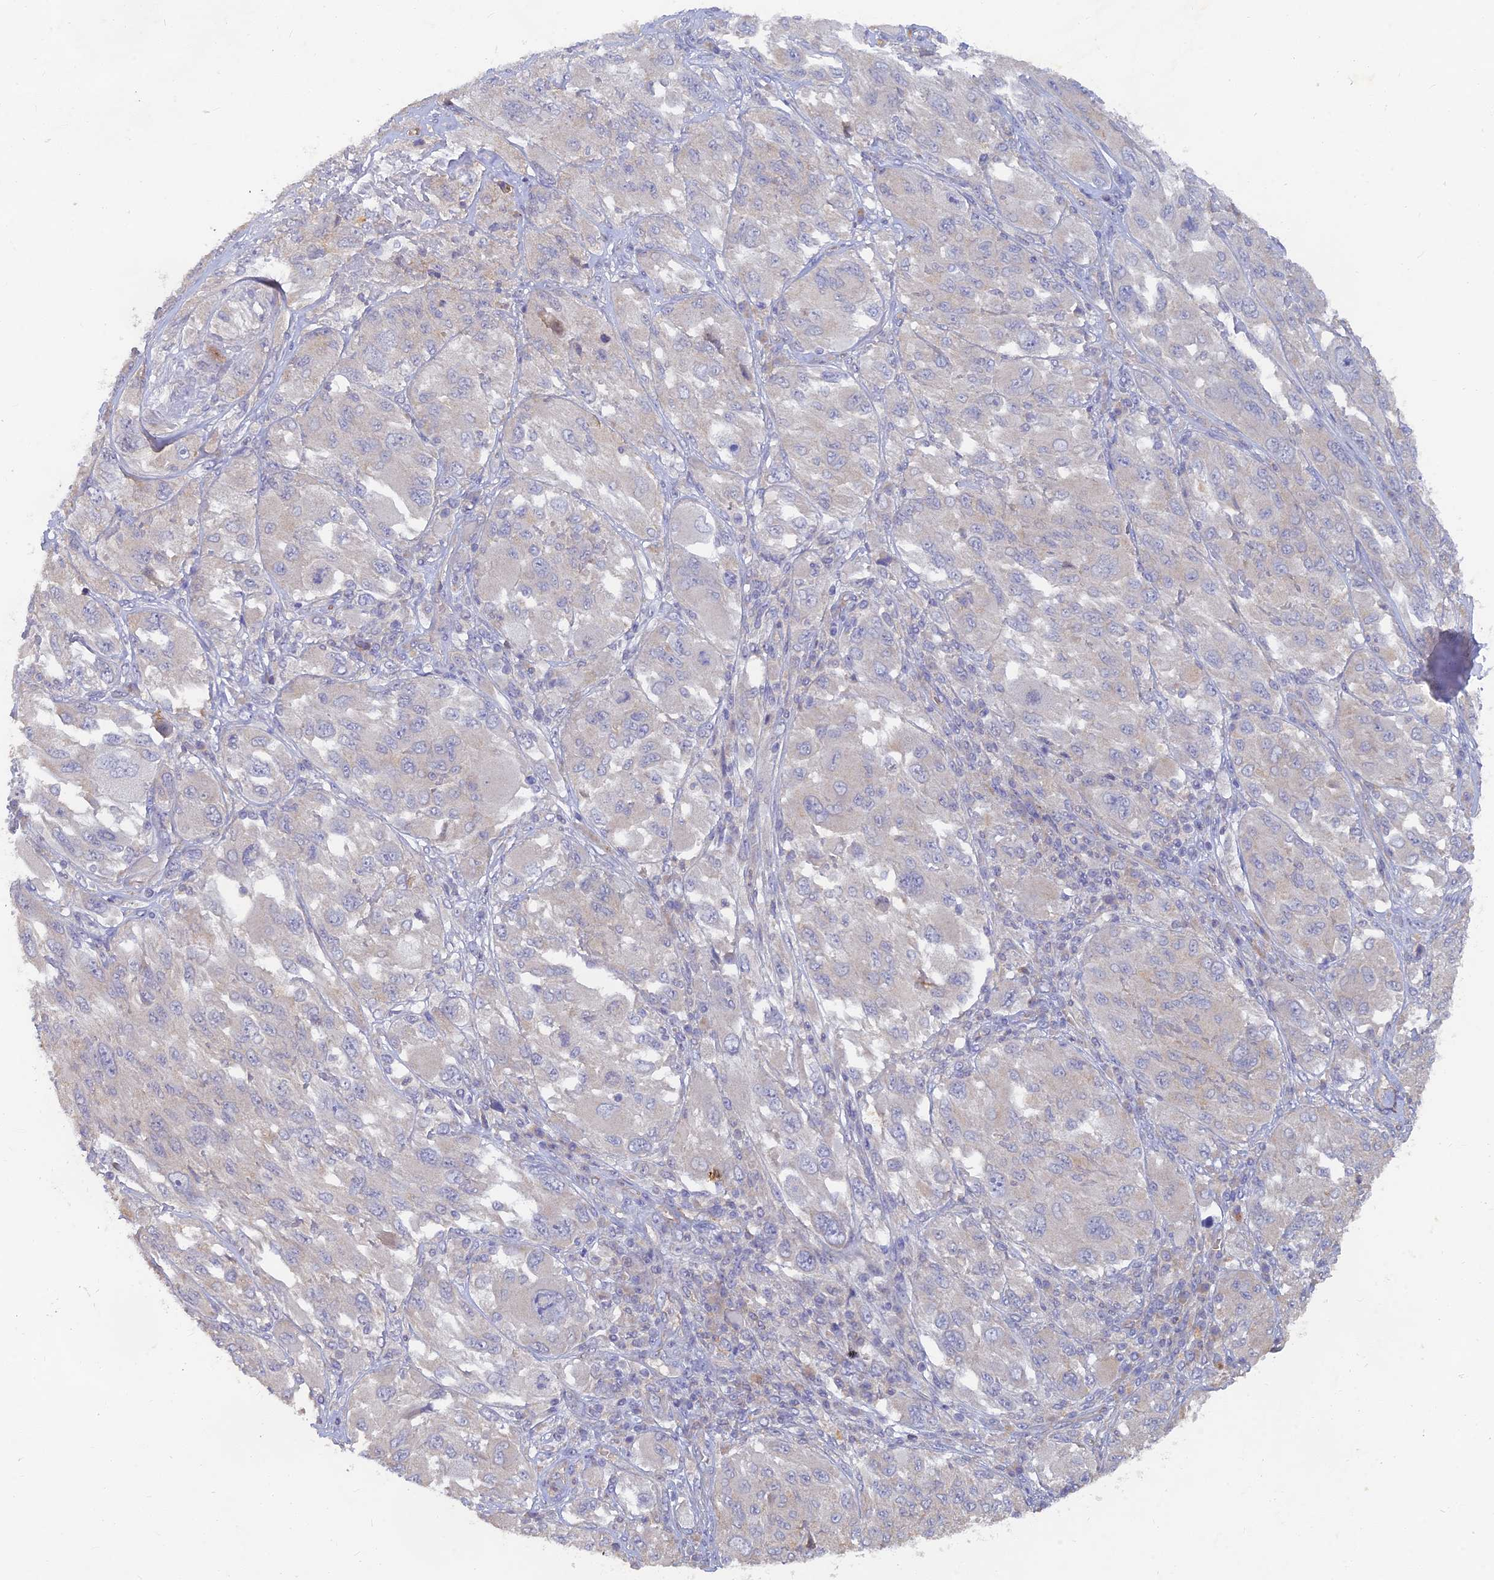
{"staining": {"intensity": "negative", "quantity": "none", "location": "none"}, "tissue": "melanoma", "cell_type": "Tumor cells", "image_type": "cancer", "snomed": [{"axis": "morphology", "description": "Malignant melanoma, NOS"}, {"axis": "topography", "description": "Skin"}], "caption": "Protein analysis of malignant melanoma shows no significant expression in tumor cells. (Immunohistochemistry, brightfield microscopy, high magnification).", "gene": "ARRDC1", "patient": {"sex": "female", "age": 91}}